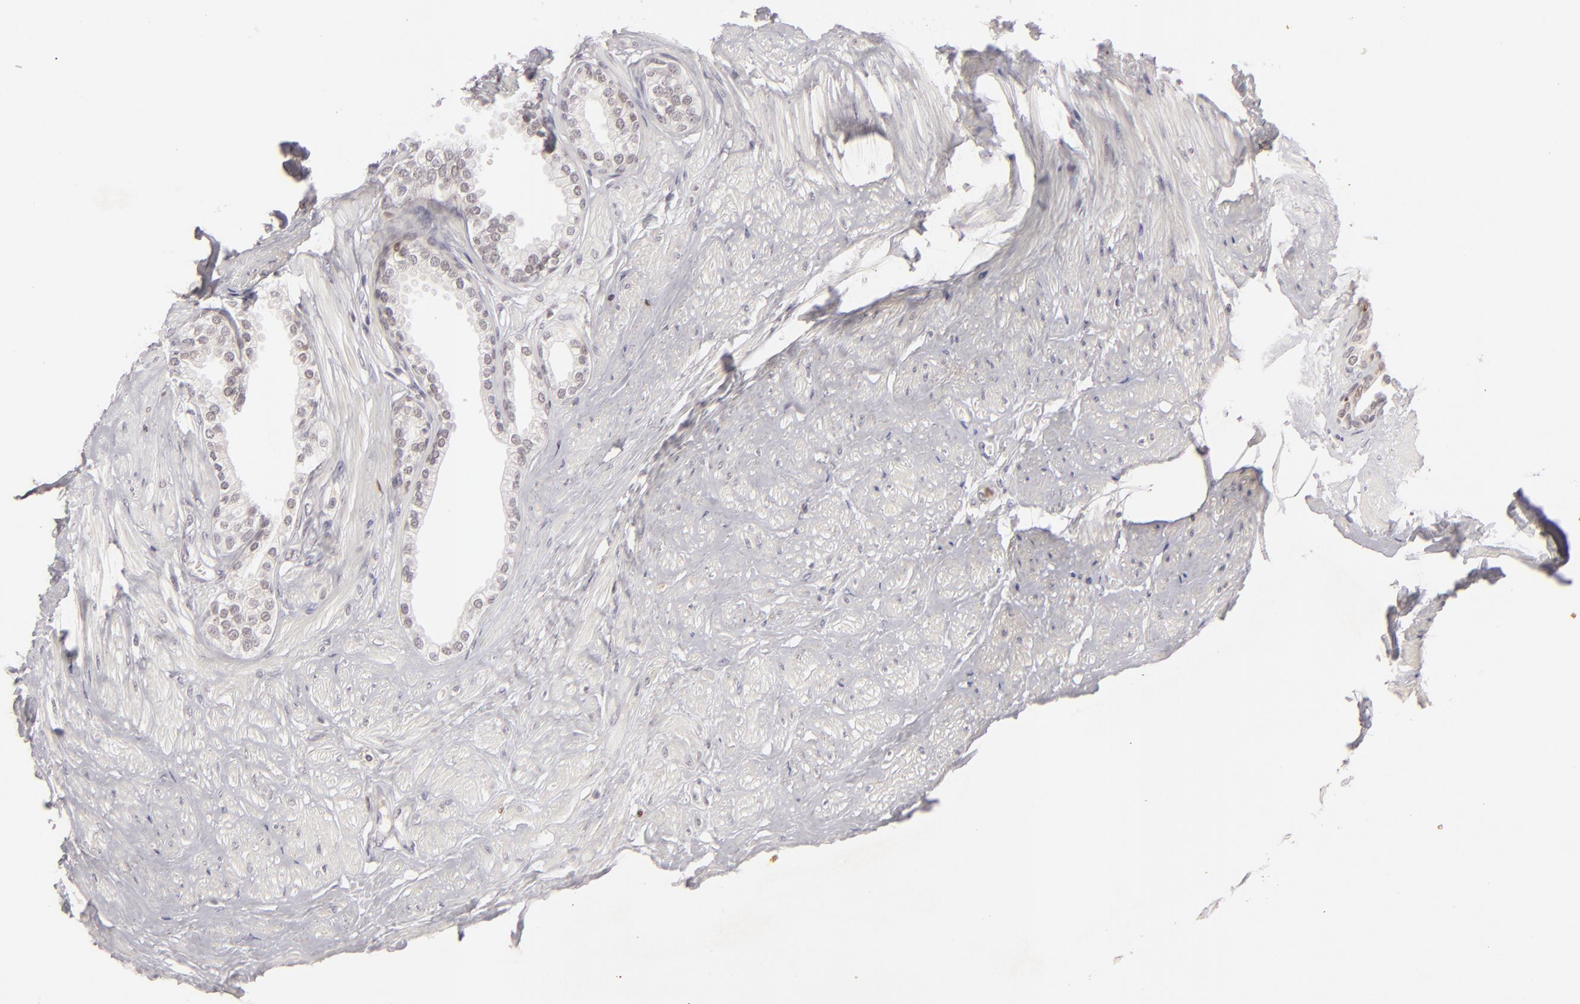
{"staining": {"intensity": "strong", "quantity": "<25%", "location": "nuclear"}, "tissue": "prostate", "cell_type": "Glandular cells", "image_type": "normal", "snomed": [{"axis": "morphology", "description": "Normal tissue, NOS"}, {"axis": "topography", "description": "Prostate"}], "caption": "Brown immunohistochemical staining in benign human prostate exhibits strong nuclear staining in about <25% of glandular cells.", "gene": "FEN1", "patient": {"sex": "male", "age": 64}}